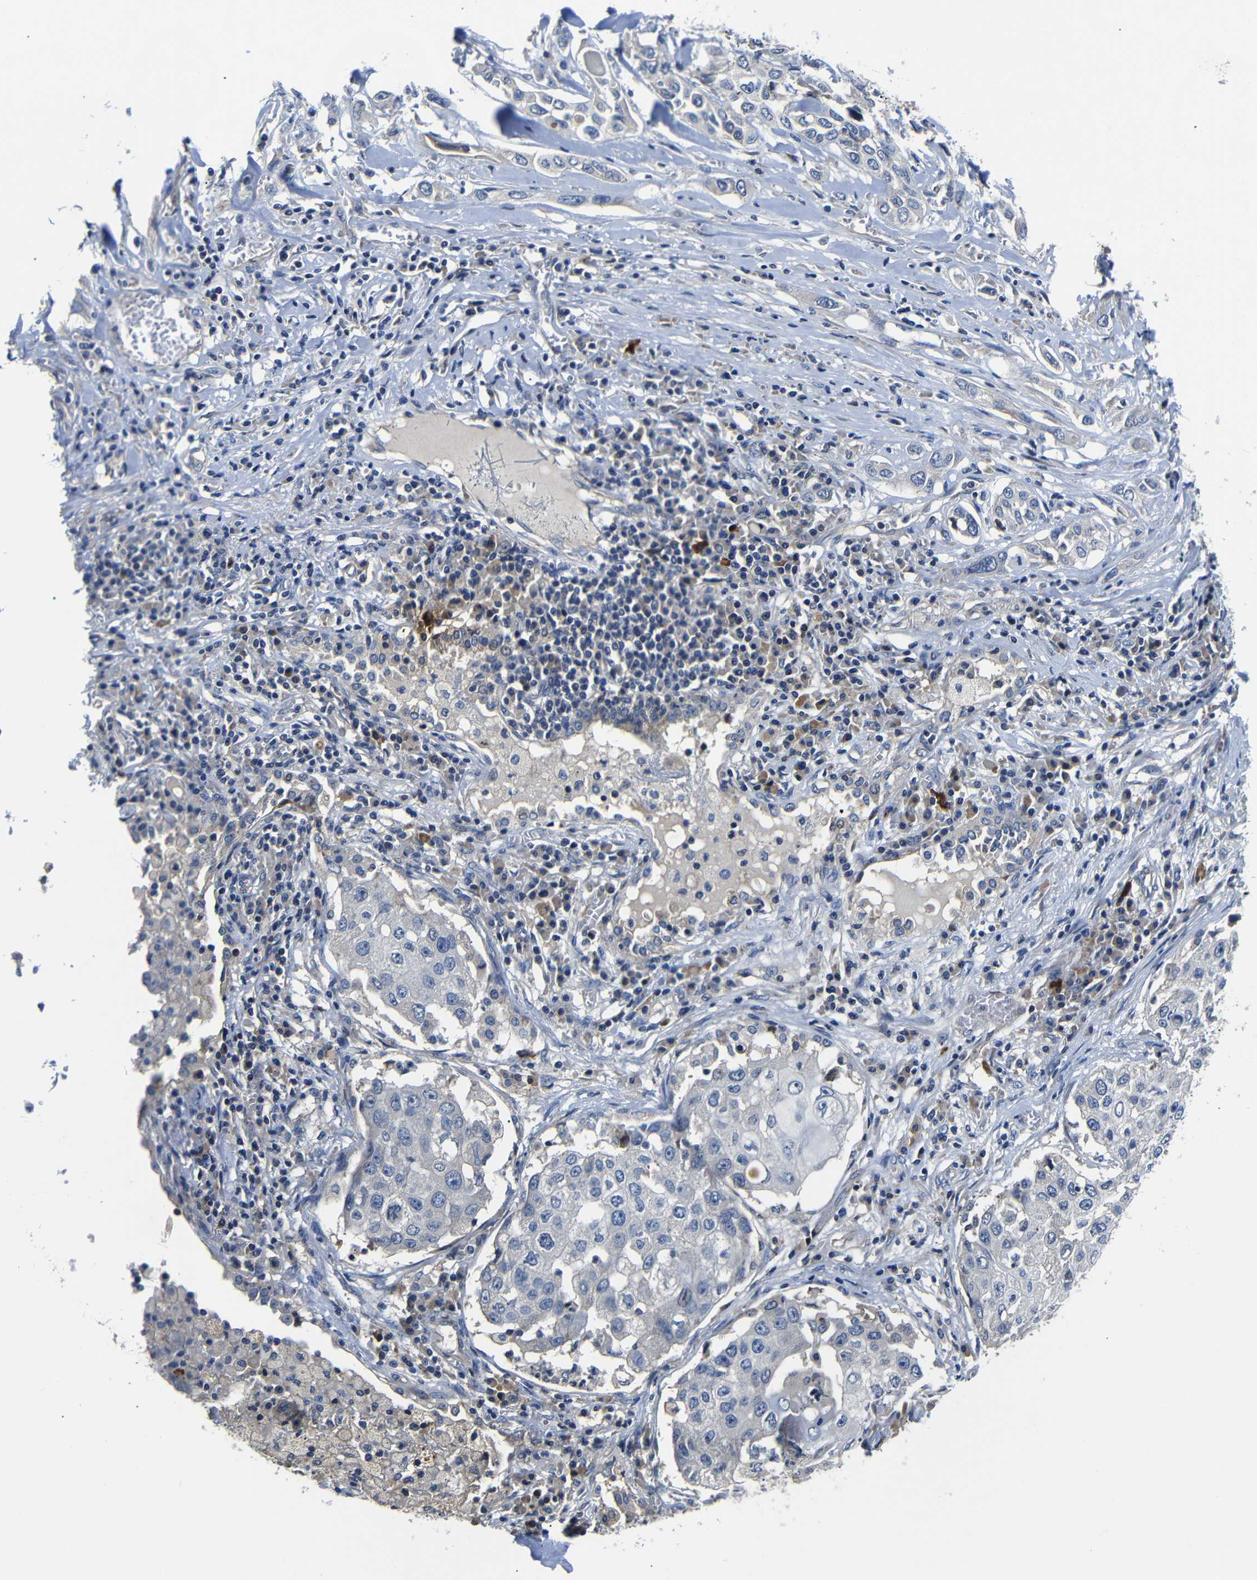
{"staining": {"intensity": "negative", "quantity": "none", "location": "none"}, "tissue": "lung cancer", "cell_type": "Tumor cells", "image_type": "cancer", "snomed": [{"axis": "morphology", "description": "Squamous cell carcinoma, NOS"}, {"axis": "topography", "description": "Lung"}], "caption": "Micrograph shows no significant protein expression in tumor cells of lung cancer.", "gene": "AFDN", "patient": {"sex": "male", "age": 71}}